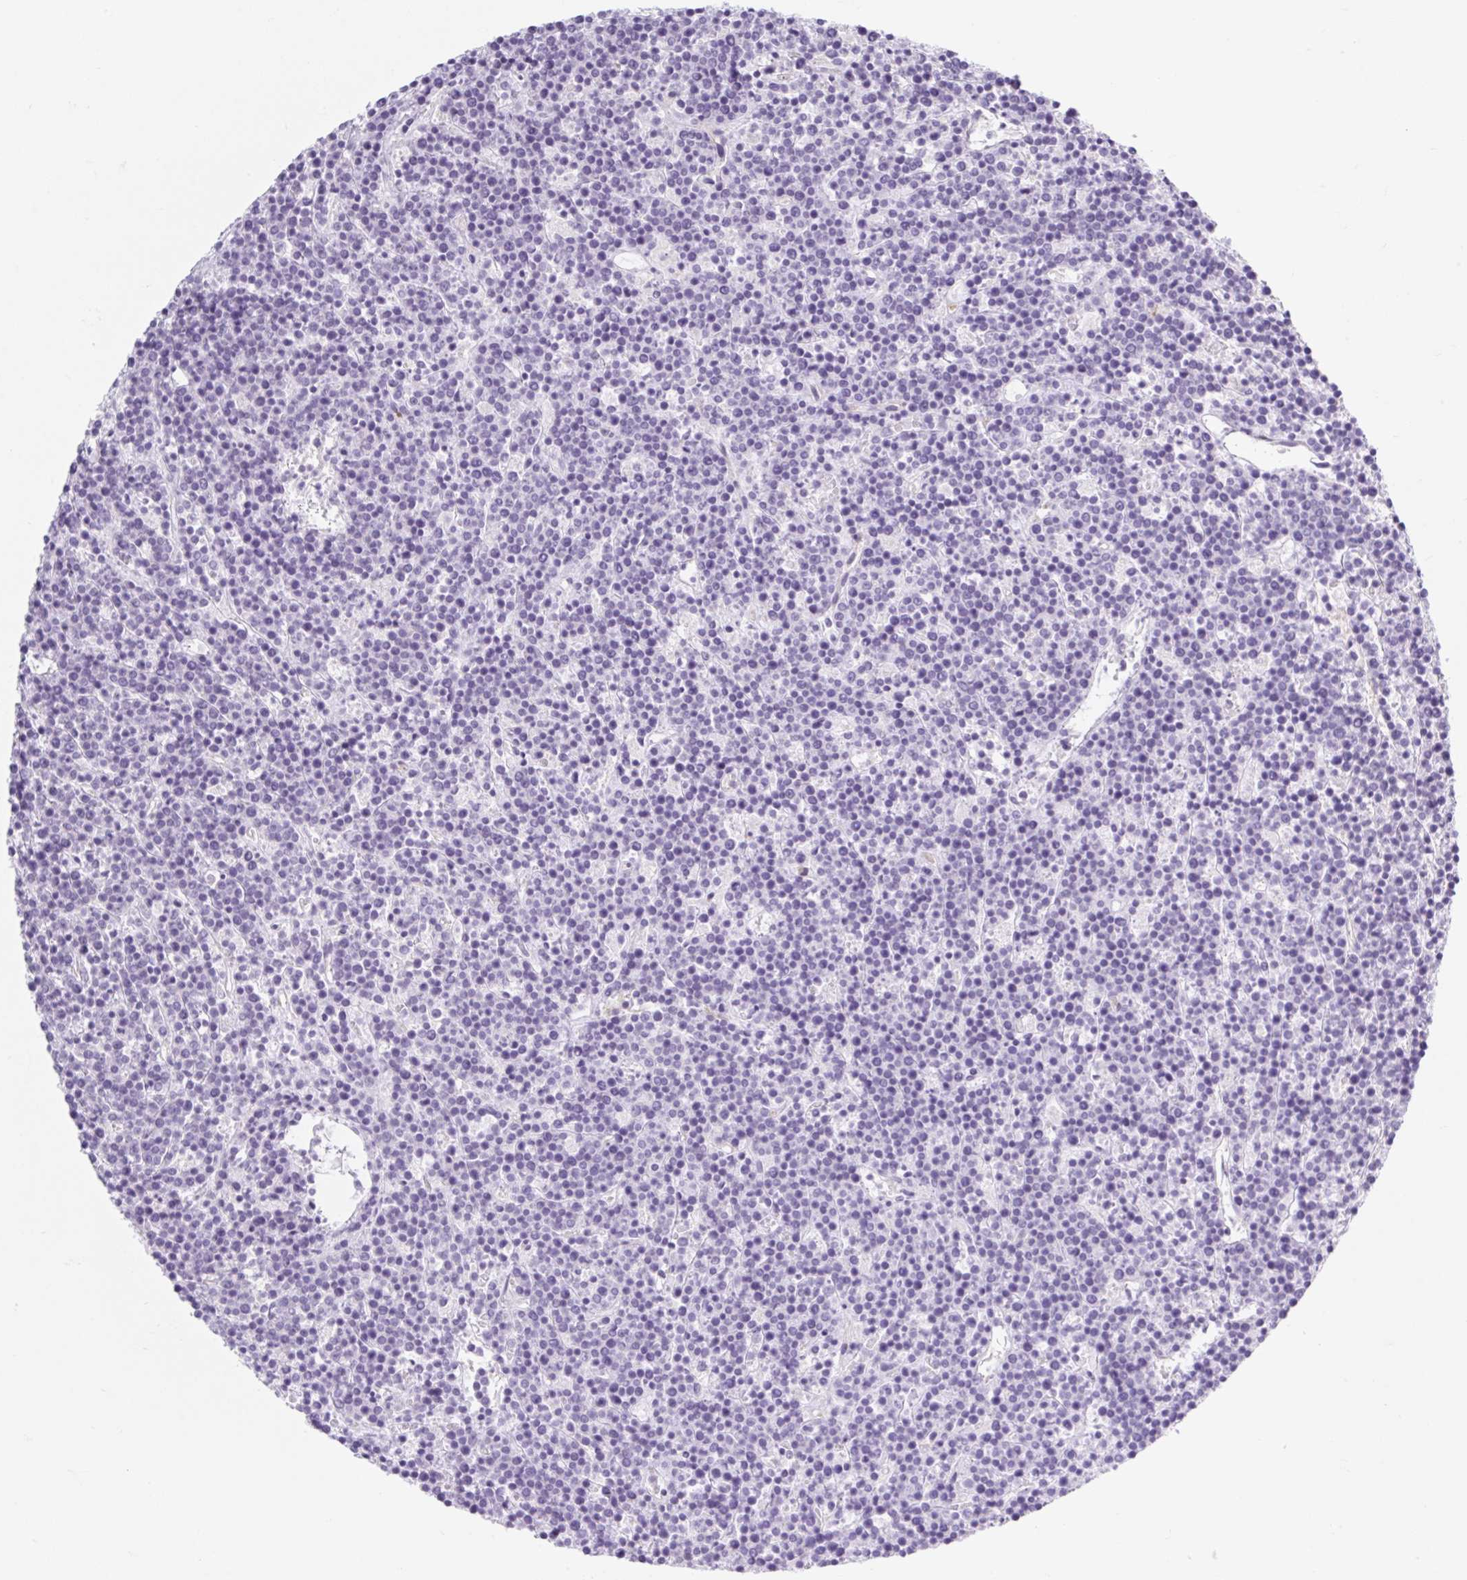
{"staining": {"intensity": "negative", "quantity": "none", "location": "none"}, "tissue": "lymphoma", "cell_type": "Tumor cells", "image_type": "cancer", "snomed": [{"axis": "morphology", "description": "Malignant lymphoma, non-Hodgkin's type, High grade"}, {"axis": "topography", "description": "Ovary"}], "caption": "IHC of high-grade malignant lymphoma, non-Hodgkin's type reveals no staining in tumor cells. (DAB immunohistochemistry visualized using brightfield microscopy, high magnification).", "gene": "BCAS1", "patient": {"sex": "female", "age": 56}}